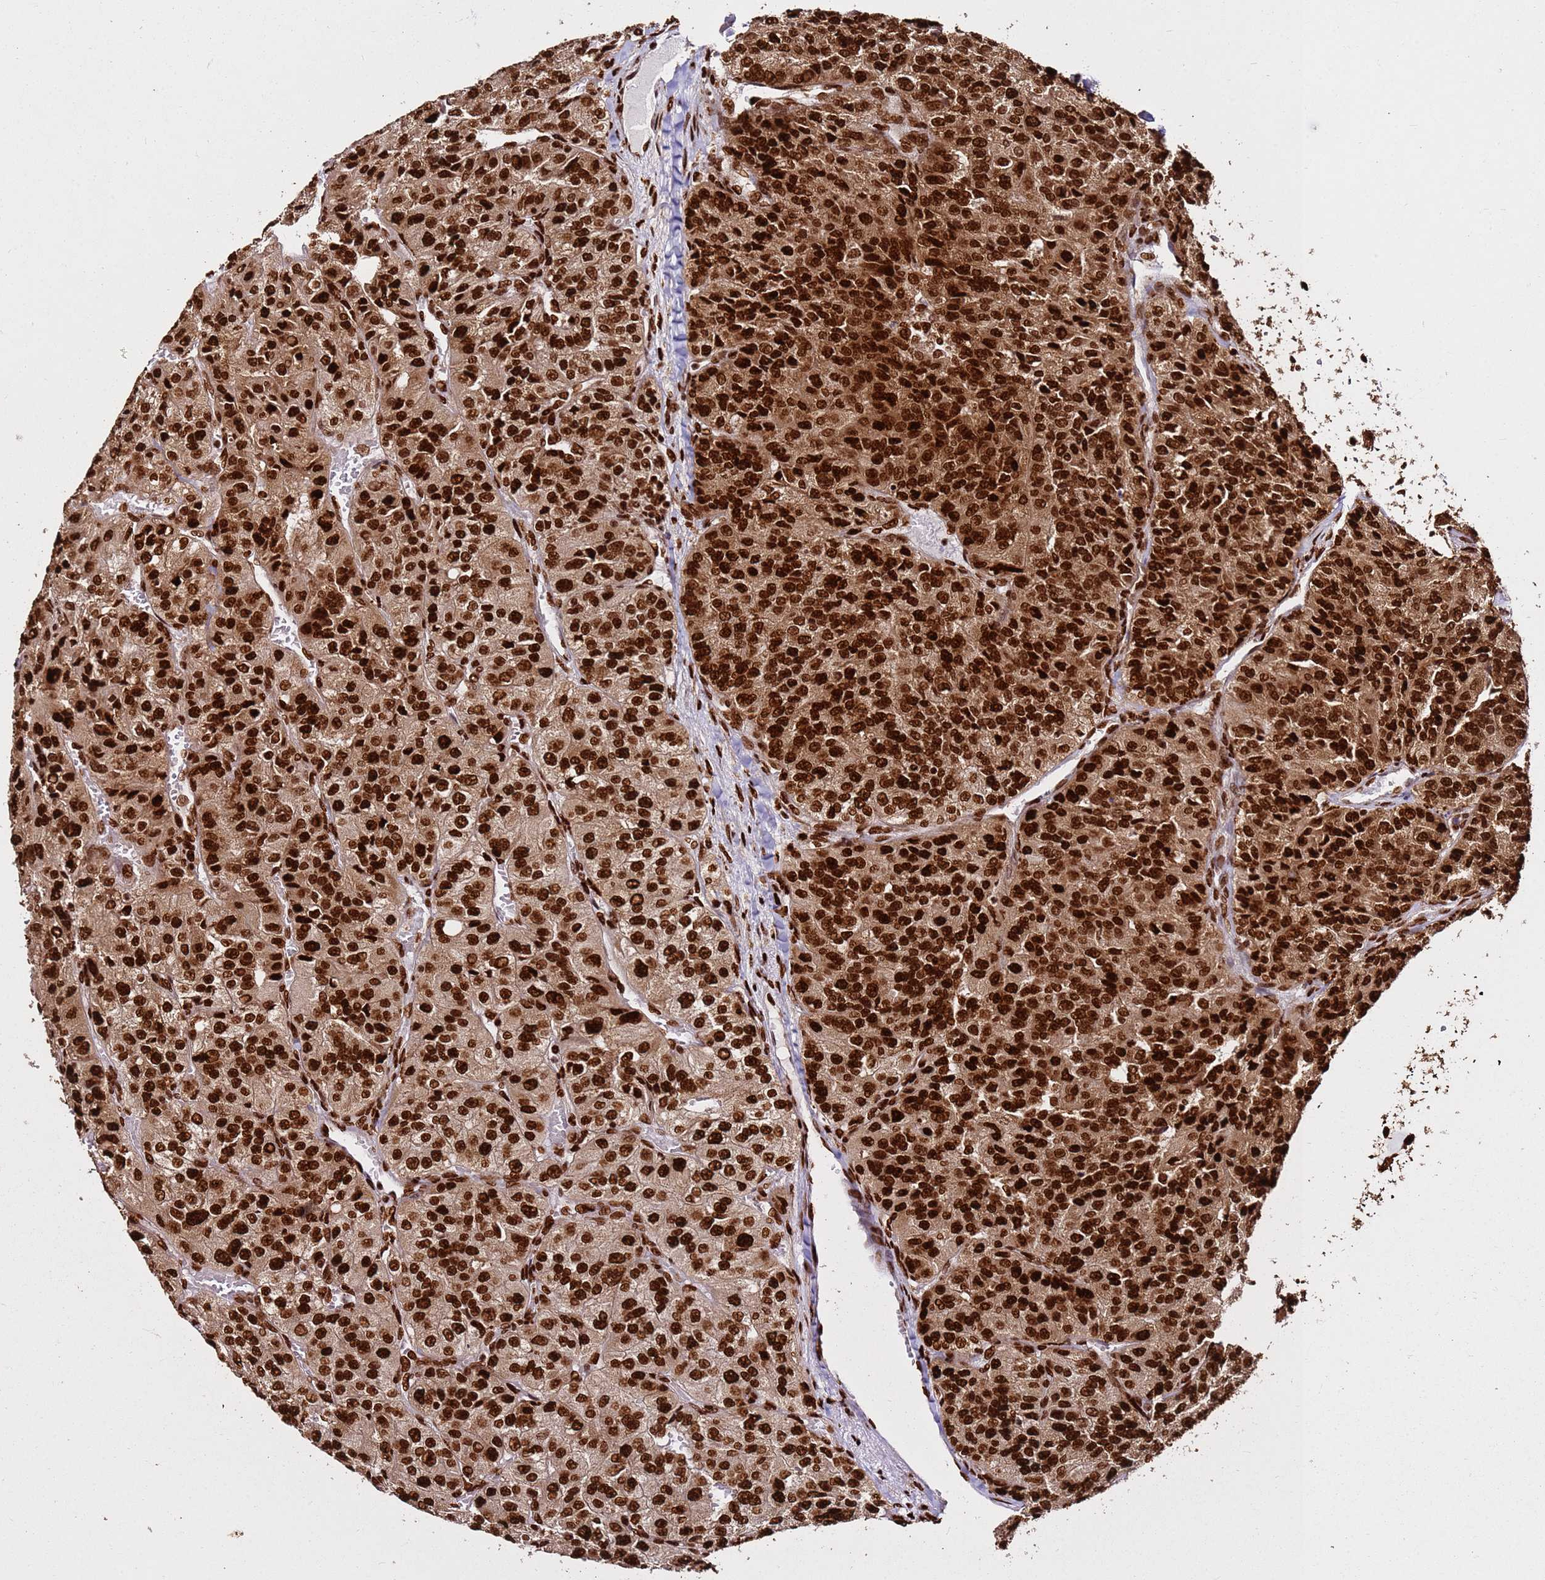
{"staining": {"intensity": "strong", "quantity": ">75%", "location": "nuclear"}, "tissue": "renal cancer", "cell_type": "Tumor cells", "image_type": "cancer", "snomed": [{"axis": "morphology", "description": "Adenocarcinoma, NOS"}, {"axis": "topography", "description": "Kidney"}], "caption": "The immunohistochemical stain highlights strong nuclear expression in tumor cells of renal cancer (adenocarcinoma) tissue.", "gene": "HNRNPAB", "patient": {"sex": "female", "age": 63}}